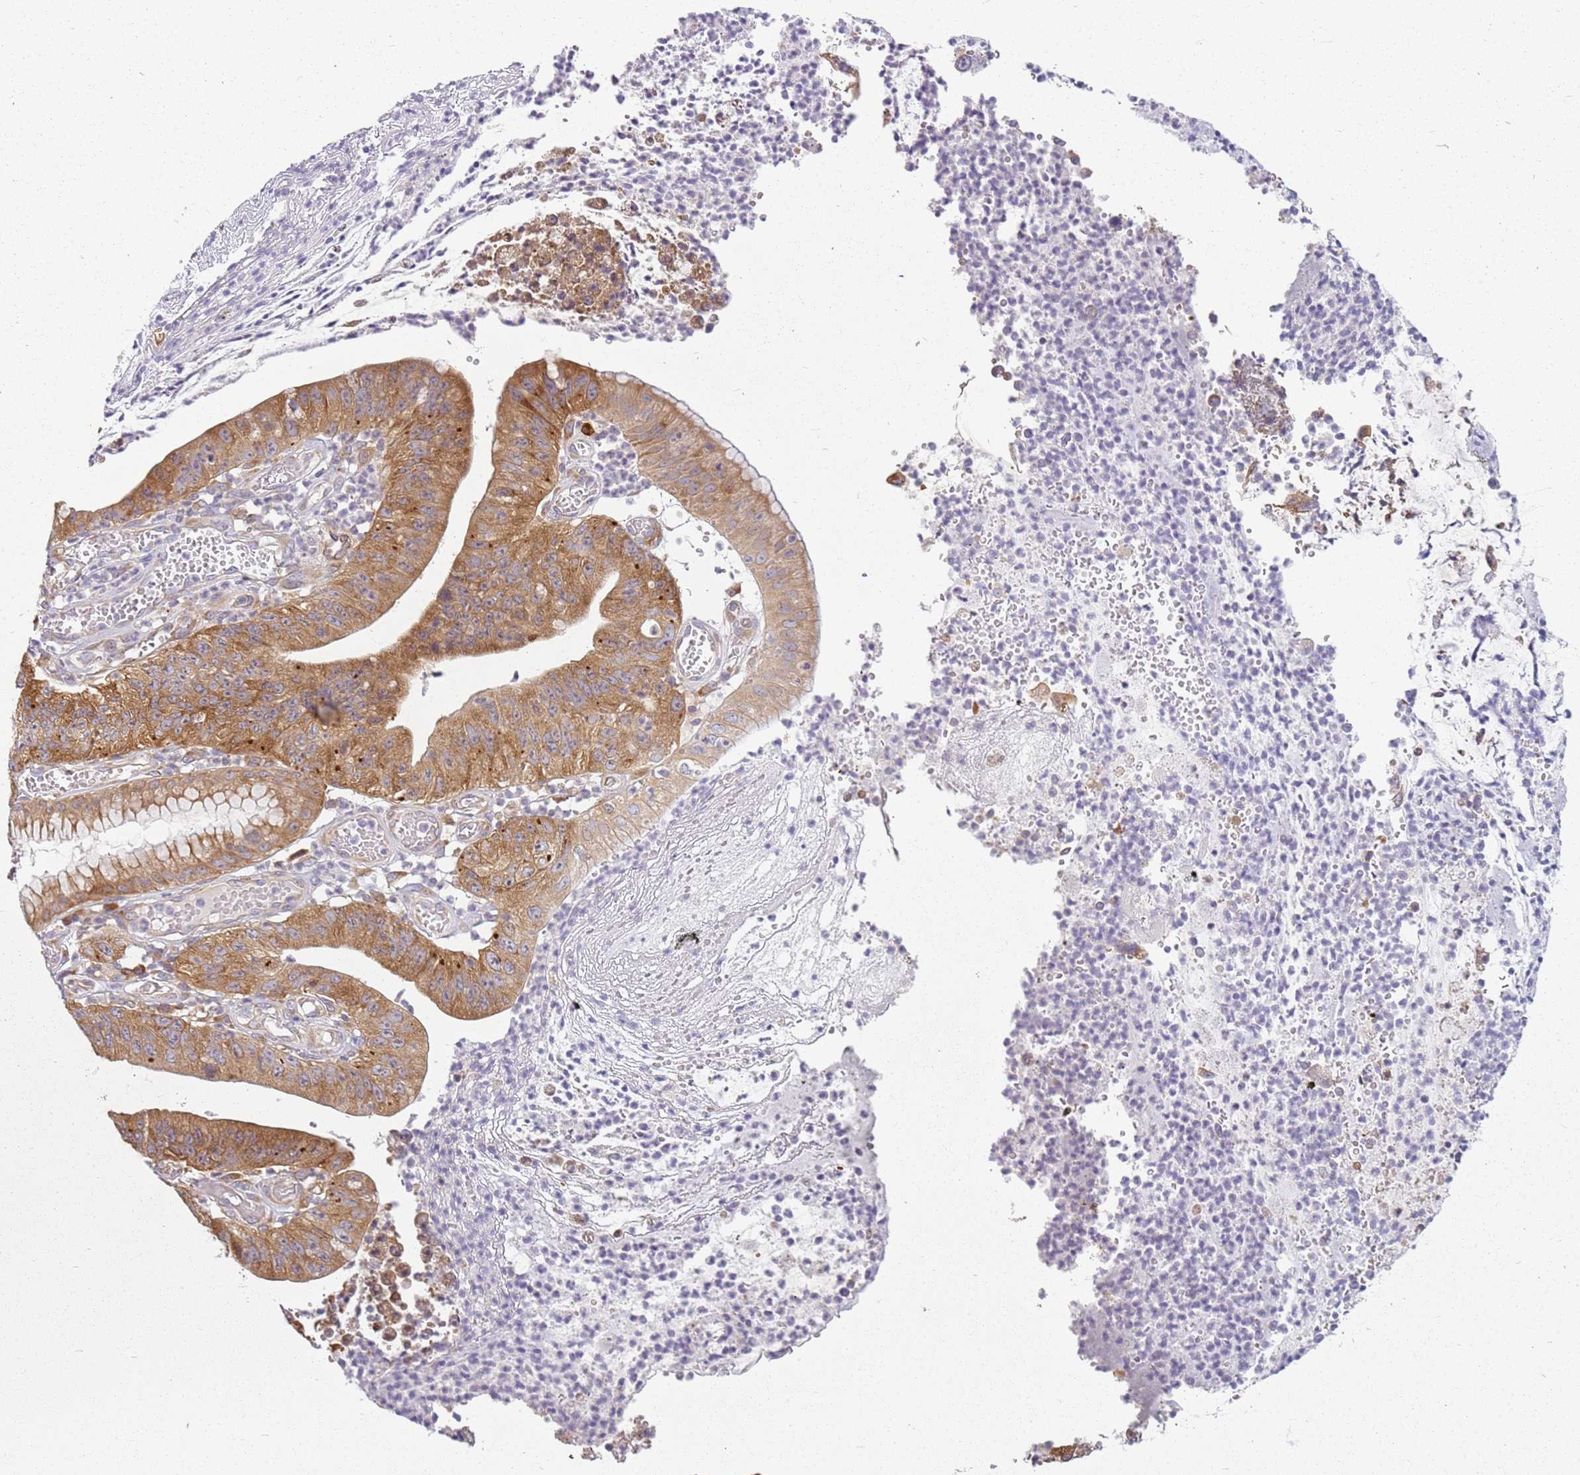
{"staining": {"intensity": "moderate", "quantity": ">75%", "location": "cytoplasmic/membranous"}, "tissue": "stomach cancer", "cell_type": "Tumor cells", "image_type": "cancer", "snomed": [{"axis": "morphology", "description": "Adenocarcinoma, NOS"}, {"axis": "topography", "description": "Stomach"}], "caption": "Moderate cytoplasmic/membranous protein positivity is present in approximately >75% of tumor cells in stomach cancer (adenocarcinoma).", "gene": "RPS28", "patient": {"sex": "male", "age": 59}}